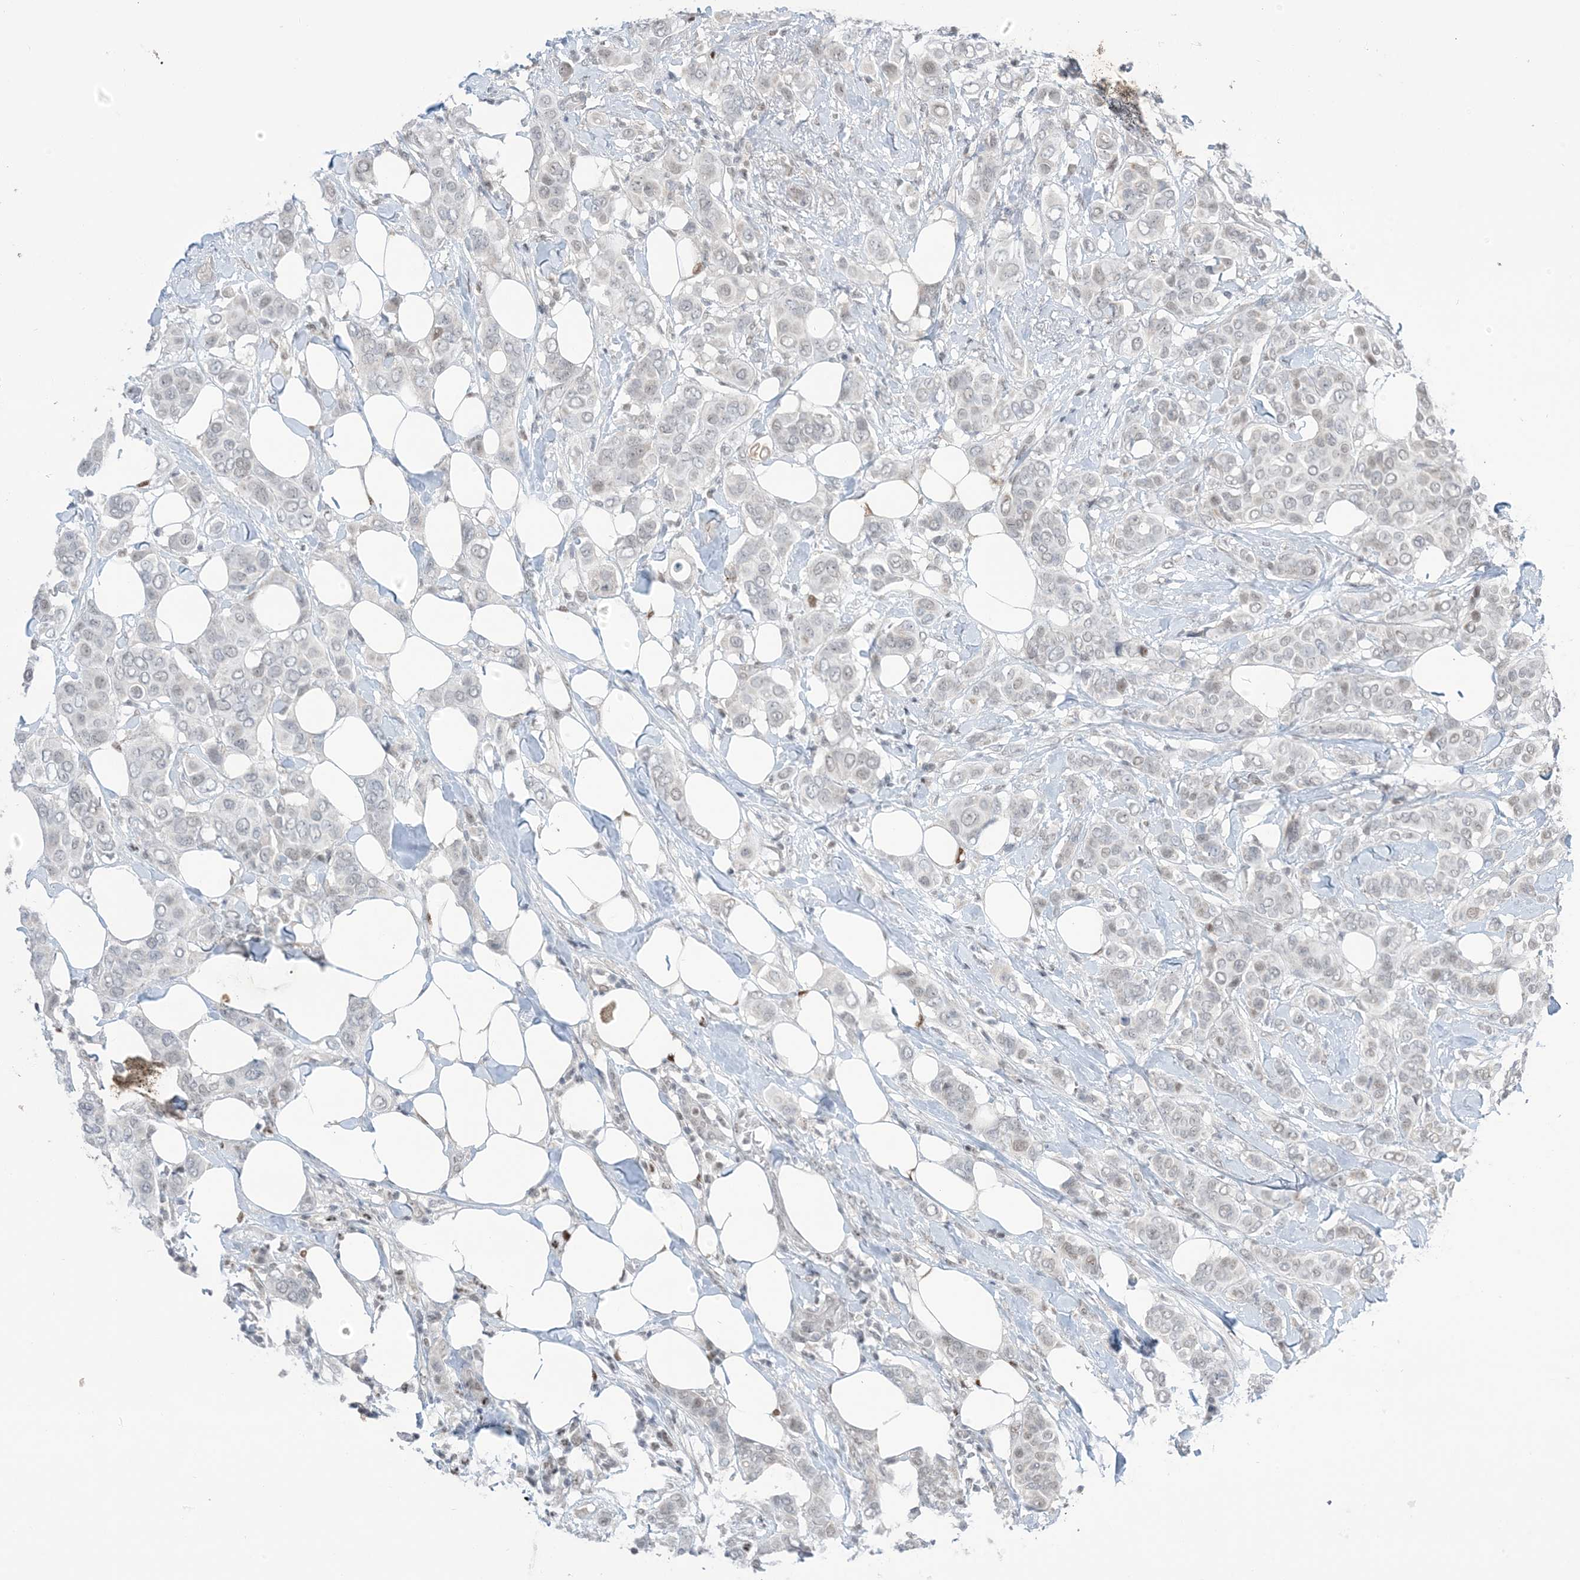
{"staining": {"intensity": "negative", "quantity": "none", "location": "none"}, "tissue": "breast cancer", "cell_type": "Tumor cells", "image_type": "cancer", "snomed": [{"axis": "morphology", "description": "Lobular carcinoma"}, {"axis": "topography", "description": "Breast"}], "caption": "Immunohistochemistry photomicrograph of lobular carcinoma (breast) stained for a protein (brown), which displays no positivity in tumor cells.", "gene": "TFPT", "patient": {"sex": "female", "age": 51}}